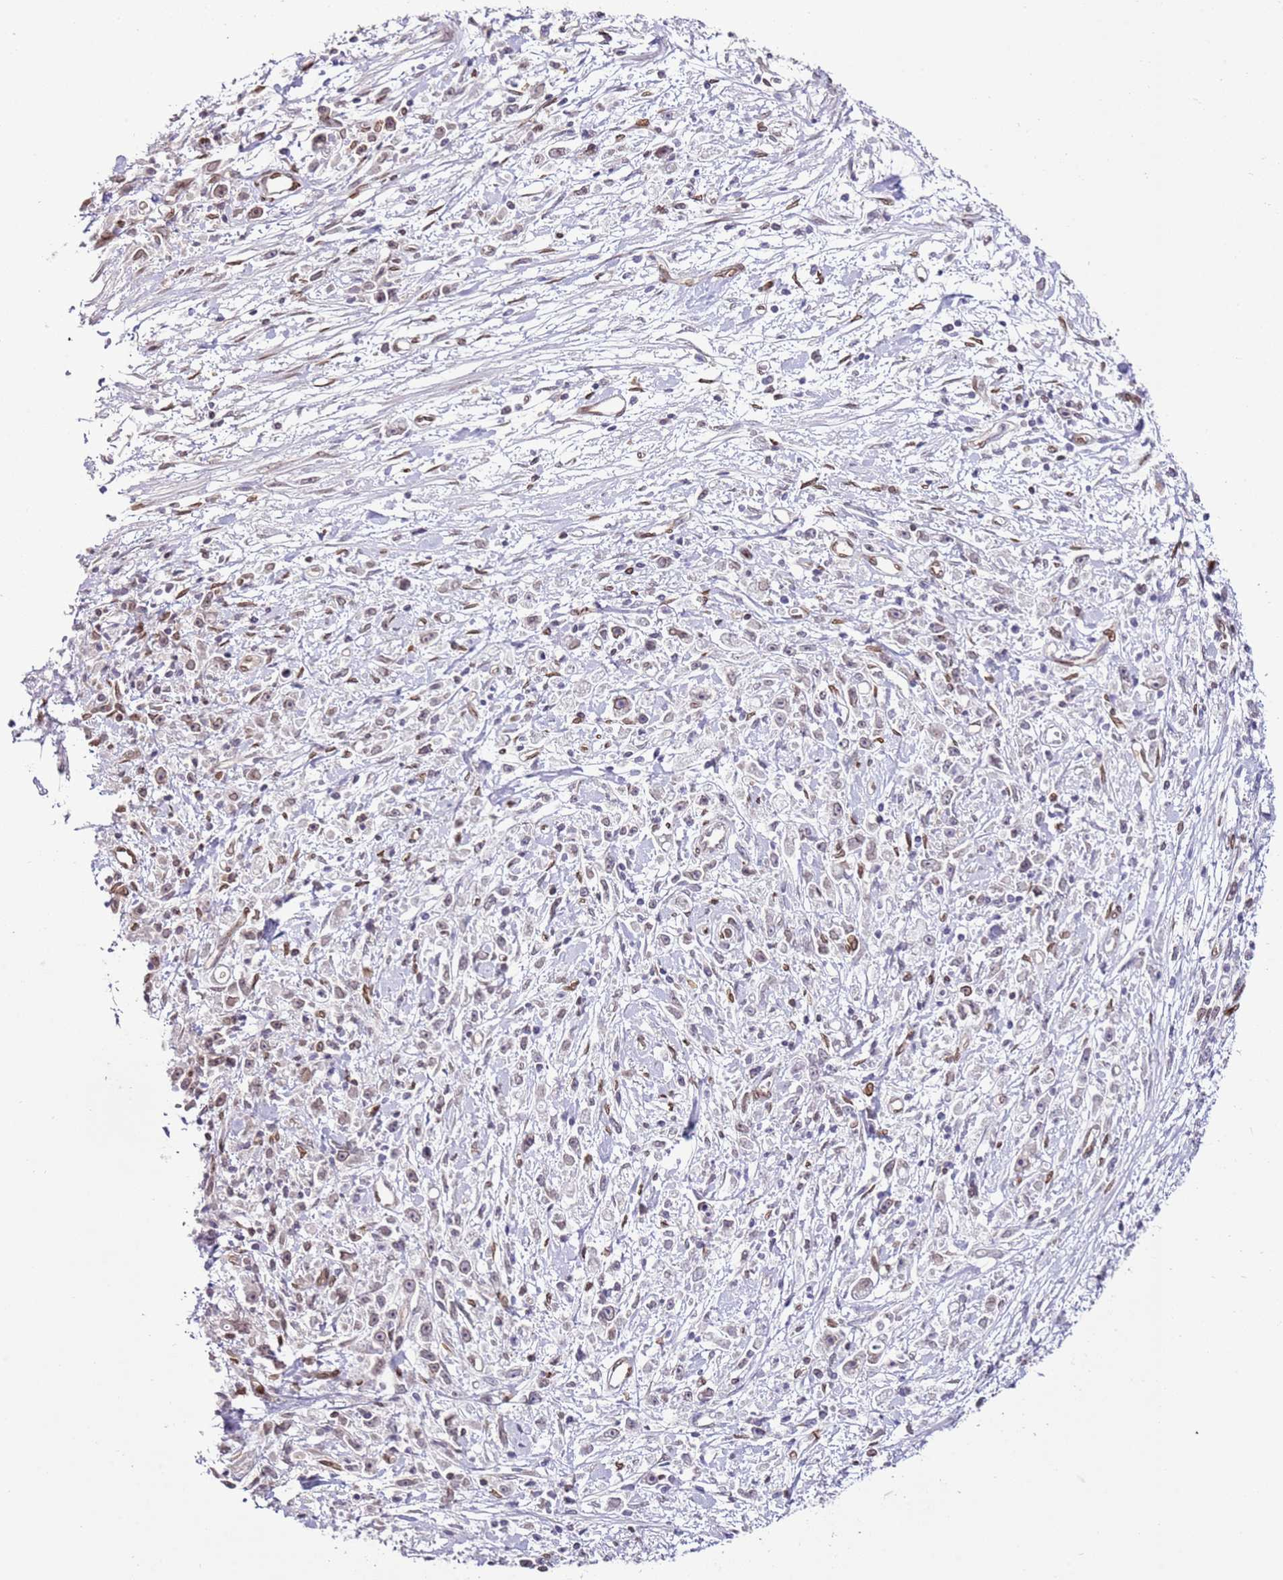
{"staining": {"intensity": "weak", "quantity": "<25%", "location": "nuclear"}, "tissue": "stomach cancer", "cell_type": "Tumor cells", "image_type": "cancer", "snomed": [{"axis": "morphology", "description": "Adenocarcinoma, NOS"}, {"axis": "topography", "description": "Stomach"}], "caption": "IHC of stomach cancer exhibits no positivity in tumor cells.", "gene": "POU6F1", "patient": {"sex": "female", "age": 59}}